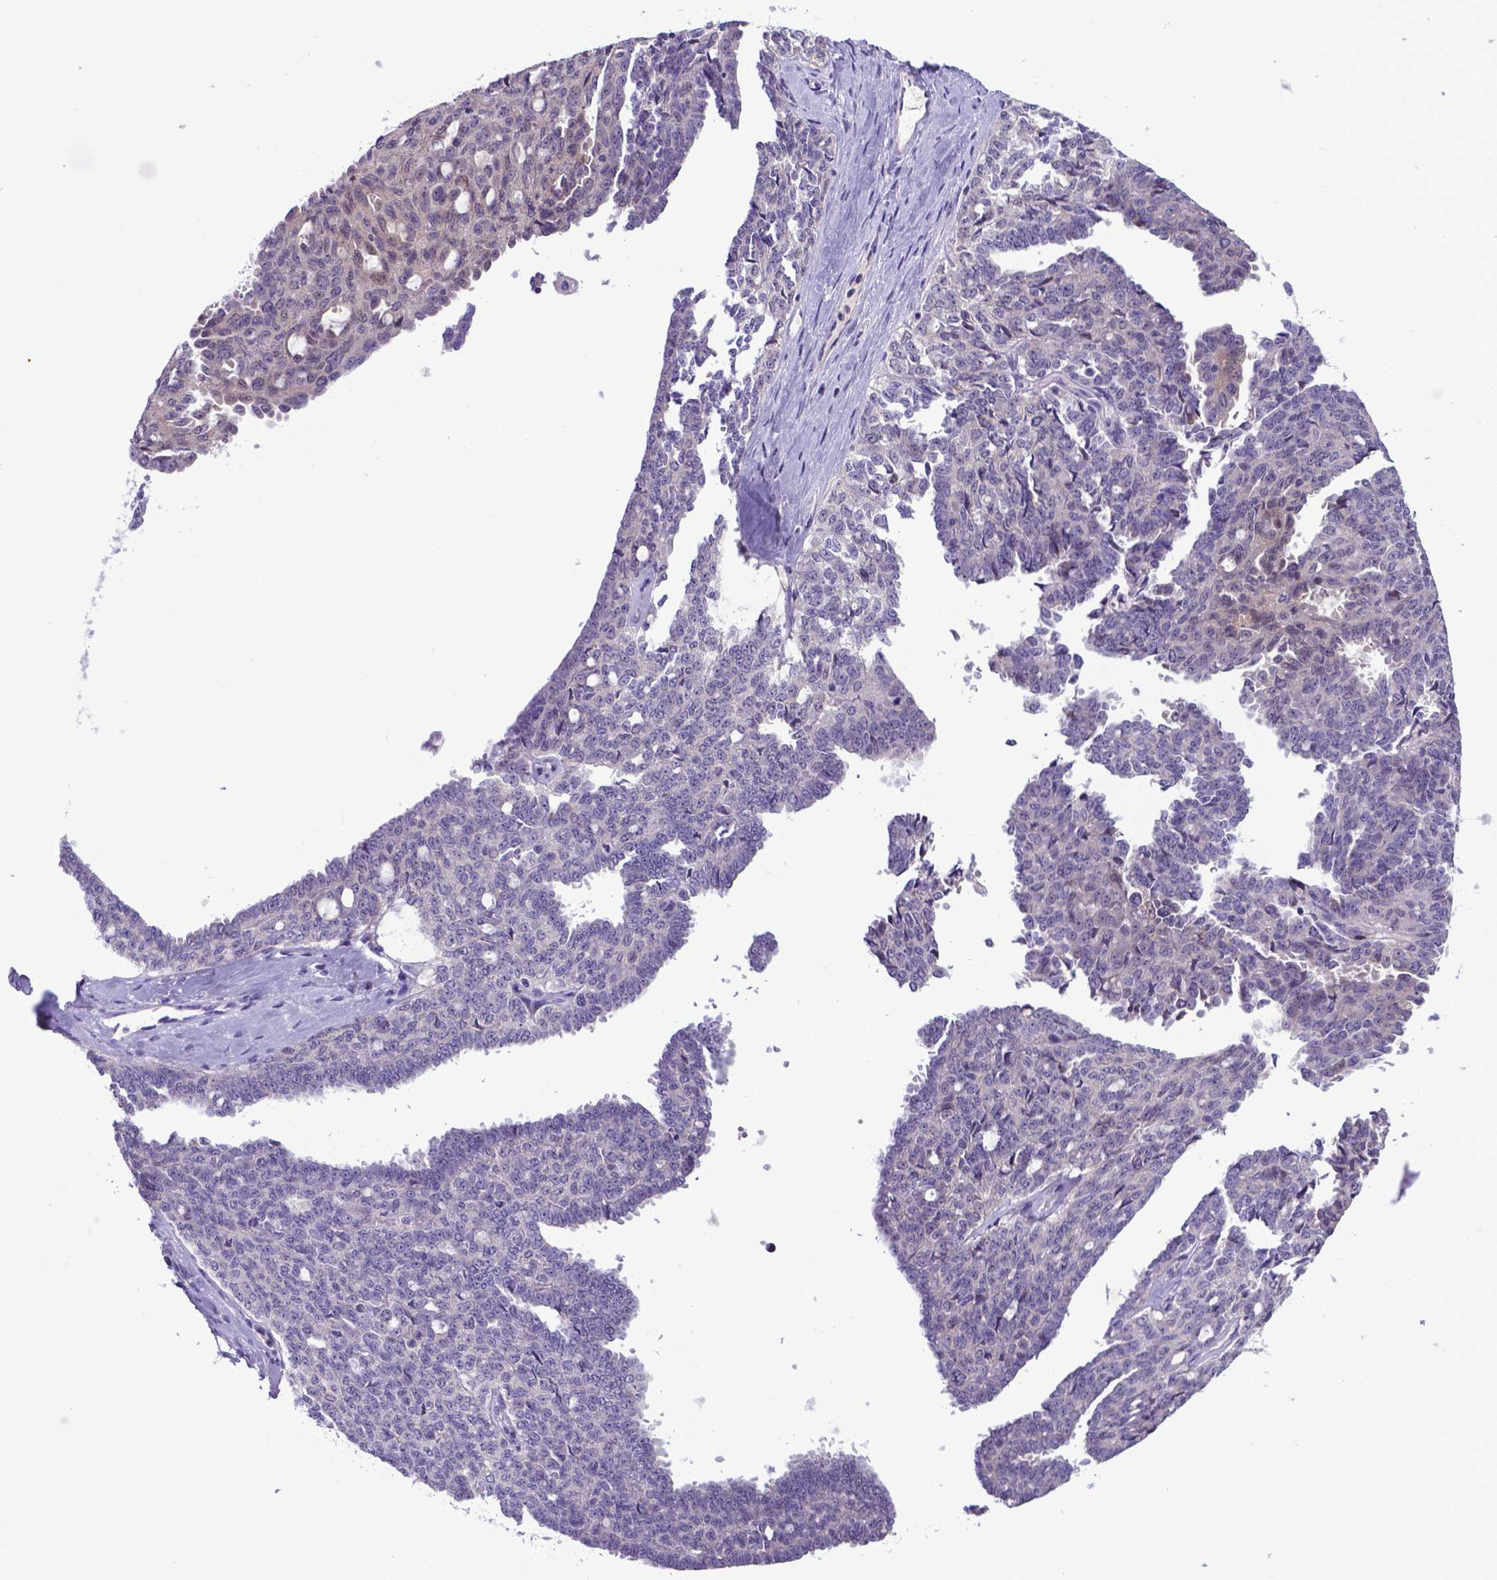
{"staining": {"intensity": "negative", "quantity": "none", "location": "none"}, "tissue": "ovarian cancer", "cell_type": "Tumor cells", "image_type": "cancer", "snomed": [{"axis": "morphology", "description": "Cystadenocarcinoma, serous, NOS"}, {"axis": "topography", "description": "Ovary"}], "caption": "Ovarian cancer was stained to show a protein in brown. There is no significant staining in tumor cells. (DAB (3,3'-diaminobenzidine) immunohistochemistry (IHC) with hematoxylin counter stain).", "gene": "ADRA2B", "patient": {"sex": "female", "age": 71}}